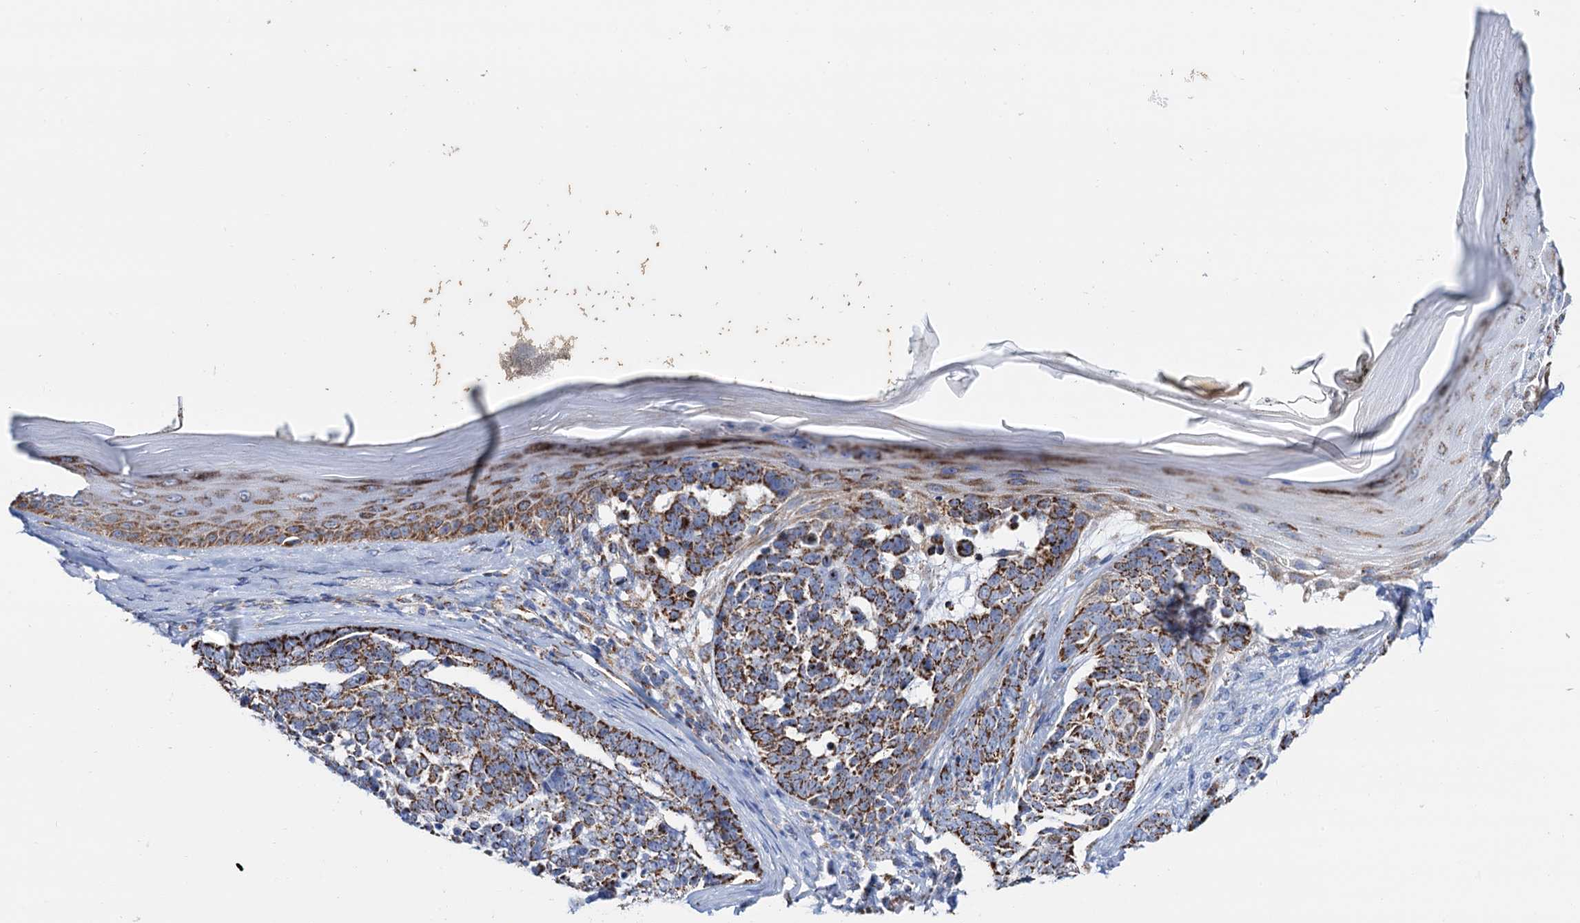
{"staining": {"intensity": "strong", "quantity": "25%-75%", "location": "cytoplasmic/membranous"}, "tissue": "skin cancer", "cell_type": "Tumor cells", "image_type": "cancer", "snomed": [{"axis": "morphology", "description": "Basal cell carcinoma"}, {"axis": "topography", "description": "Skin"}], "caption": "IHC of skin basal cell carcinoma shows high levels of strong cytoplasmic/membranous expression in about 25%-75% of tumor cells. (brown staining indicates protein expression, while blue staining denotes nuclei).", "gene": "C2CD3", "patient": {"sex": "female", "age": 81}}